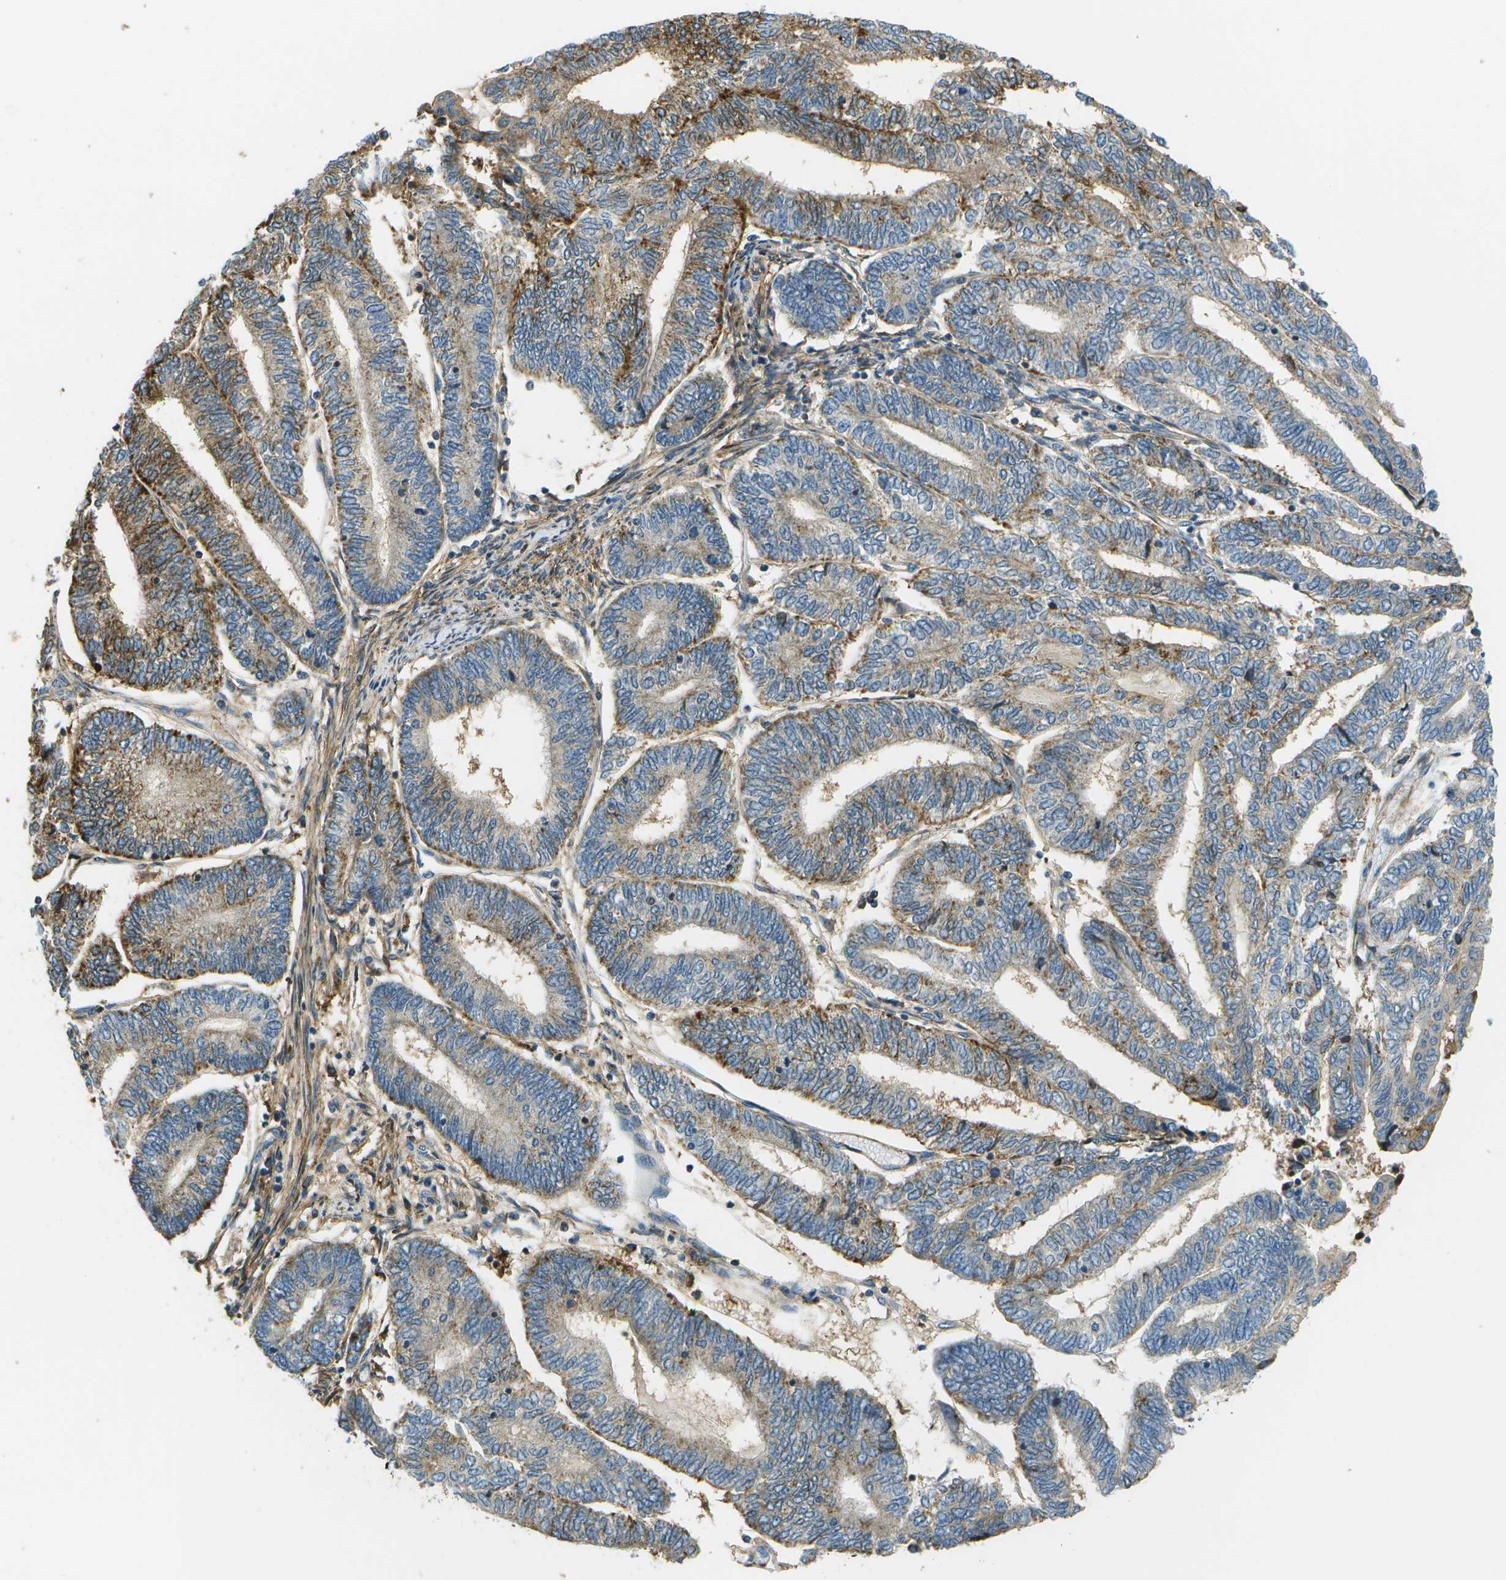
{"staining": {"intensity": "moderate", "quantity": "25%-75%", "location": "cytoplasmic/membranous"}, "tissue": "endometrial cancer", "cell_type": "Tumor cells", "image_type": "cancer", "snomed": [{"axis": "morphology", "description": "Adenocarcinoma, NOS"}, {"axis": "topography", "description": "Uterus"}, {"axis": "topography", "description": "Endometrium"}], "caption": "Endometrial cancer (adenocarcinoma) stained with a protein marker displays moderate staining in tumor cells.", "gene": "LRRC66", "patient": {"sex": "female", "age": 70}}